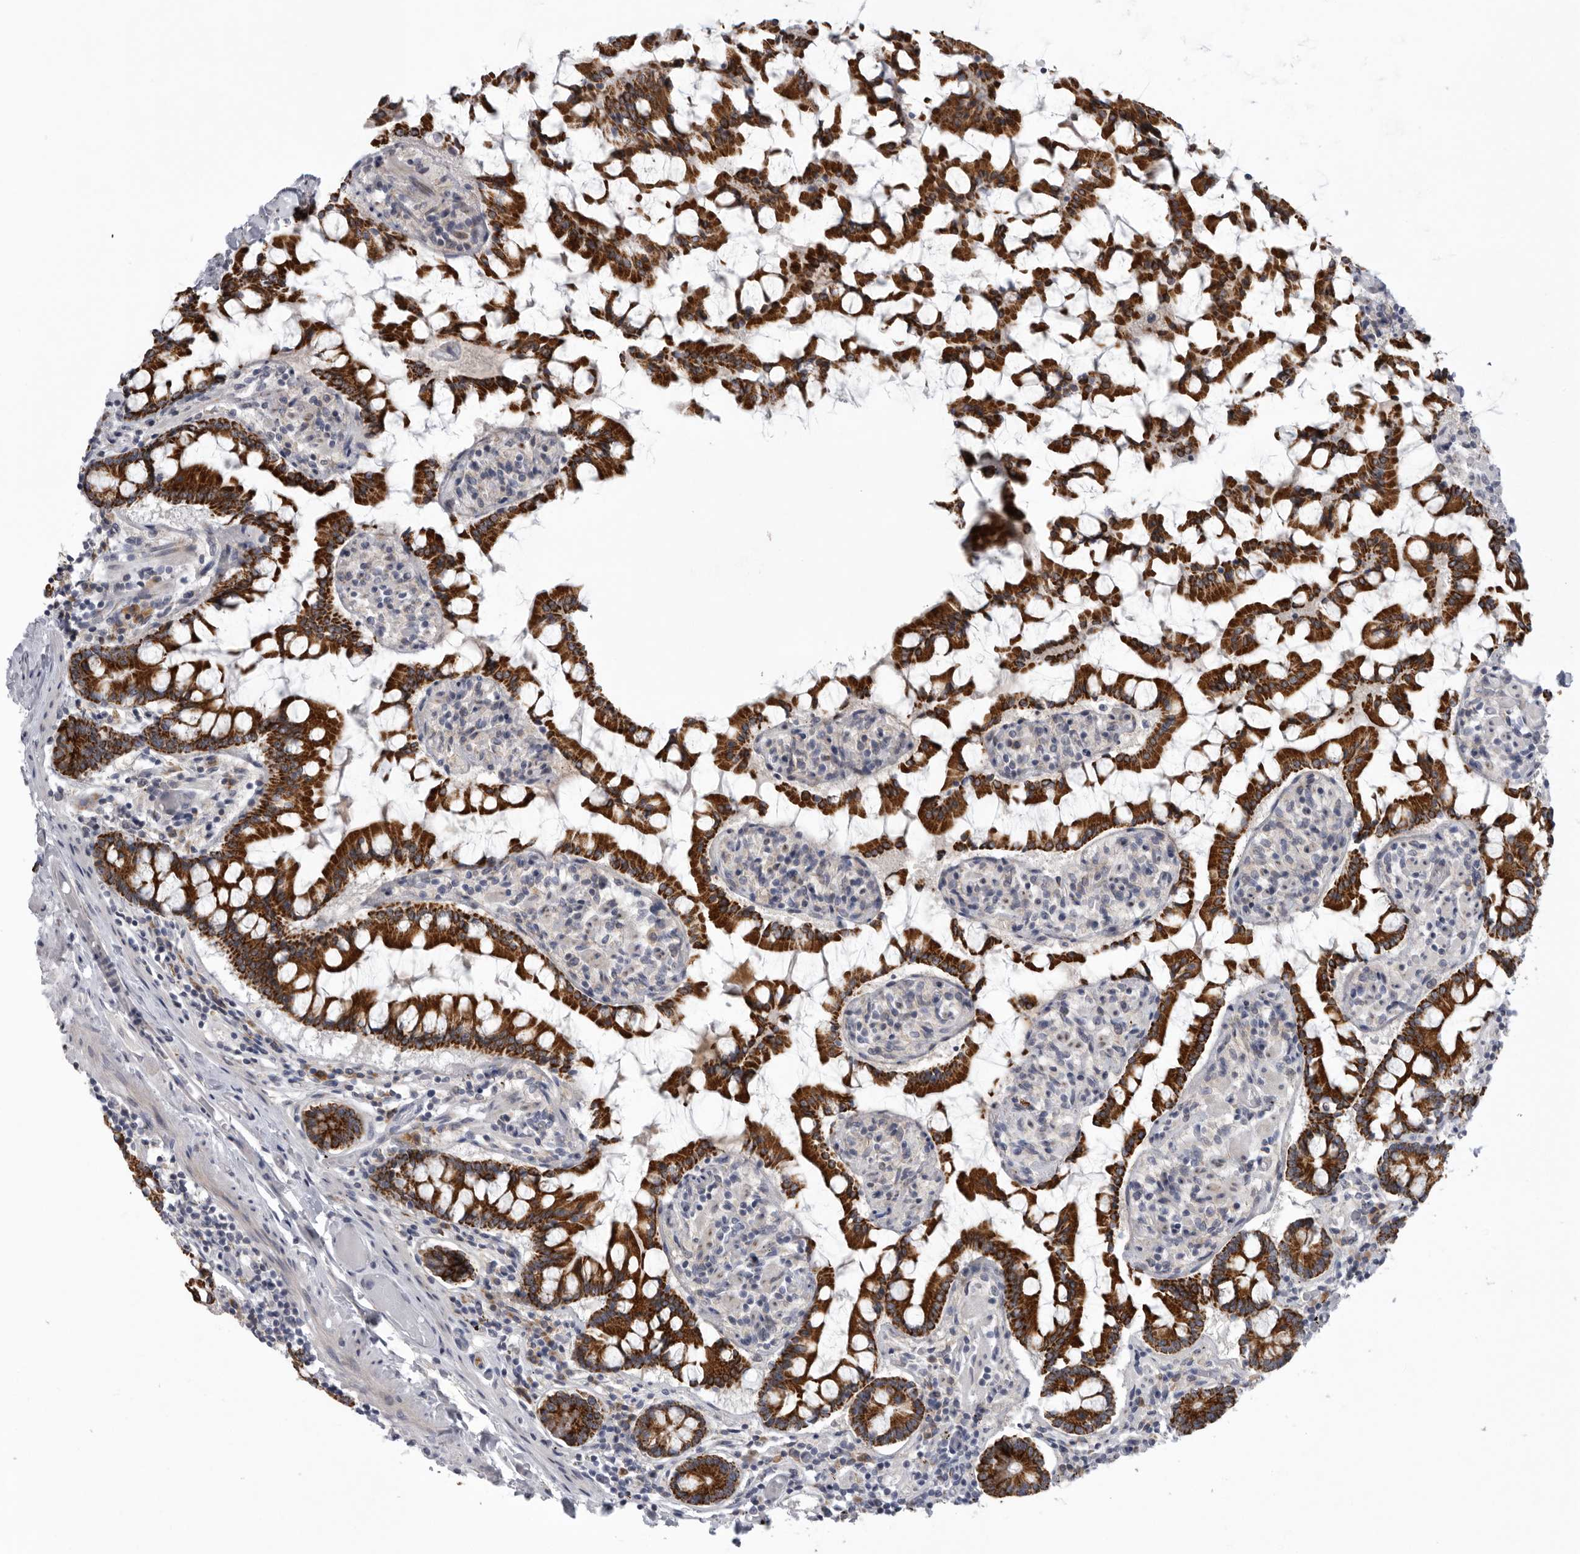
{"staining": {"intensity": "strong", "quantity": ">75%", "location": "cytoplasmic/membranous"}, "tissue": "small intestine", "cell_type": "Glandular cells", "image_type": "normal", "snomed": [{"axis": "morphology", "description": "Normal tissue, NOS"}, {"axis": "topography", "description": "Small intestine"}], "caption": "This micrograph reveals IHC staining of normal small intestine, with high strong cytoplasmic/membranous expression in approximately >75% of glandular cells.", "gene": "USP24", "patient": {"sex": "male", "age": 41}}